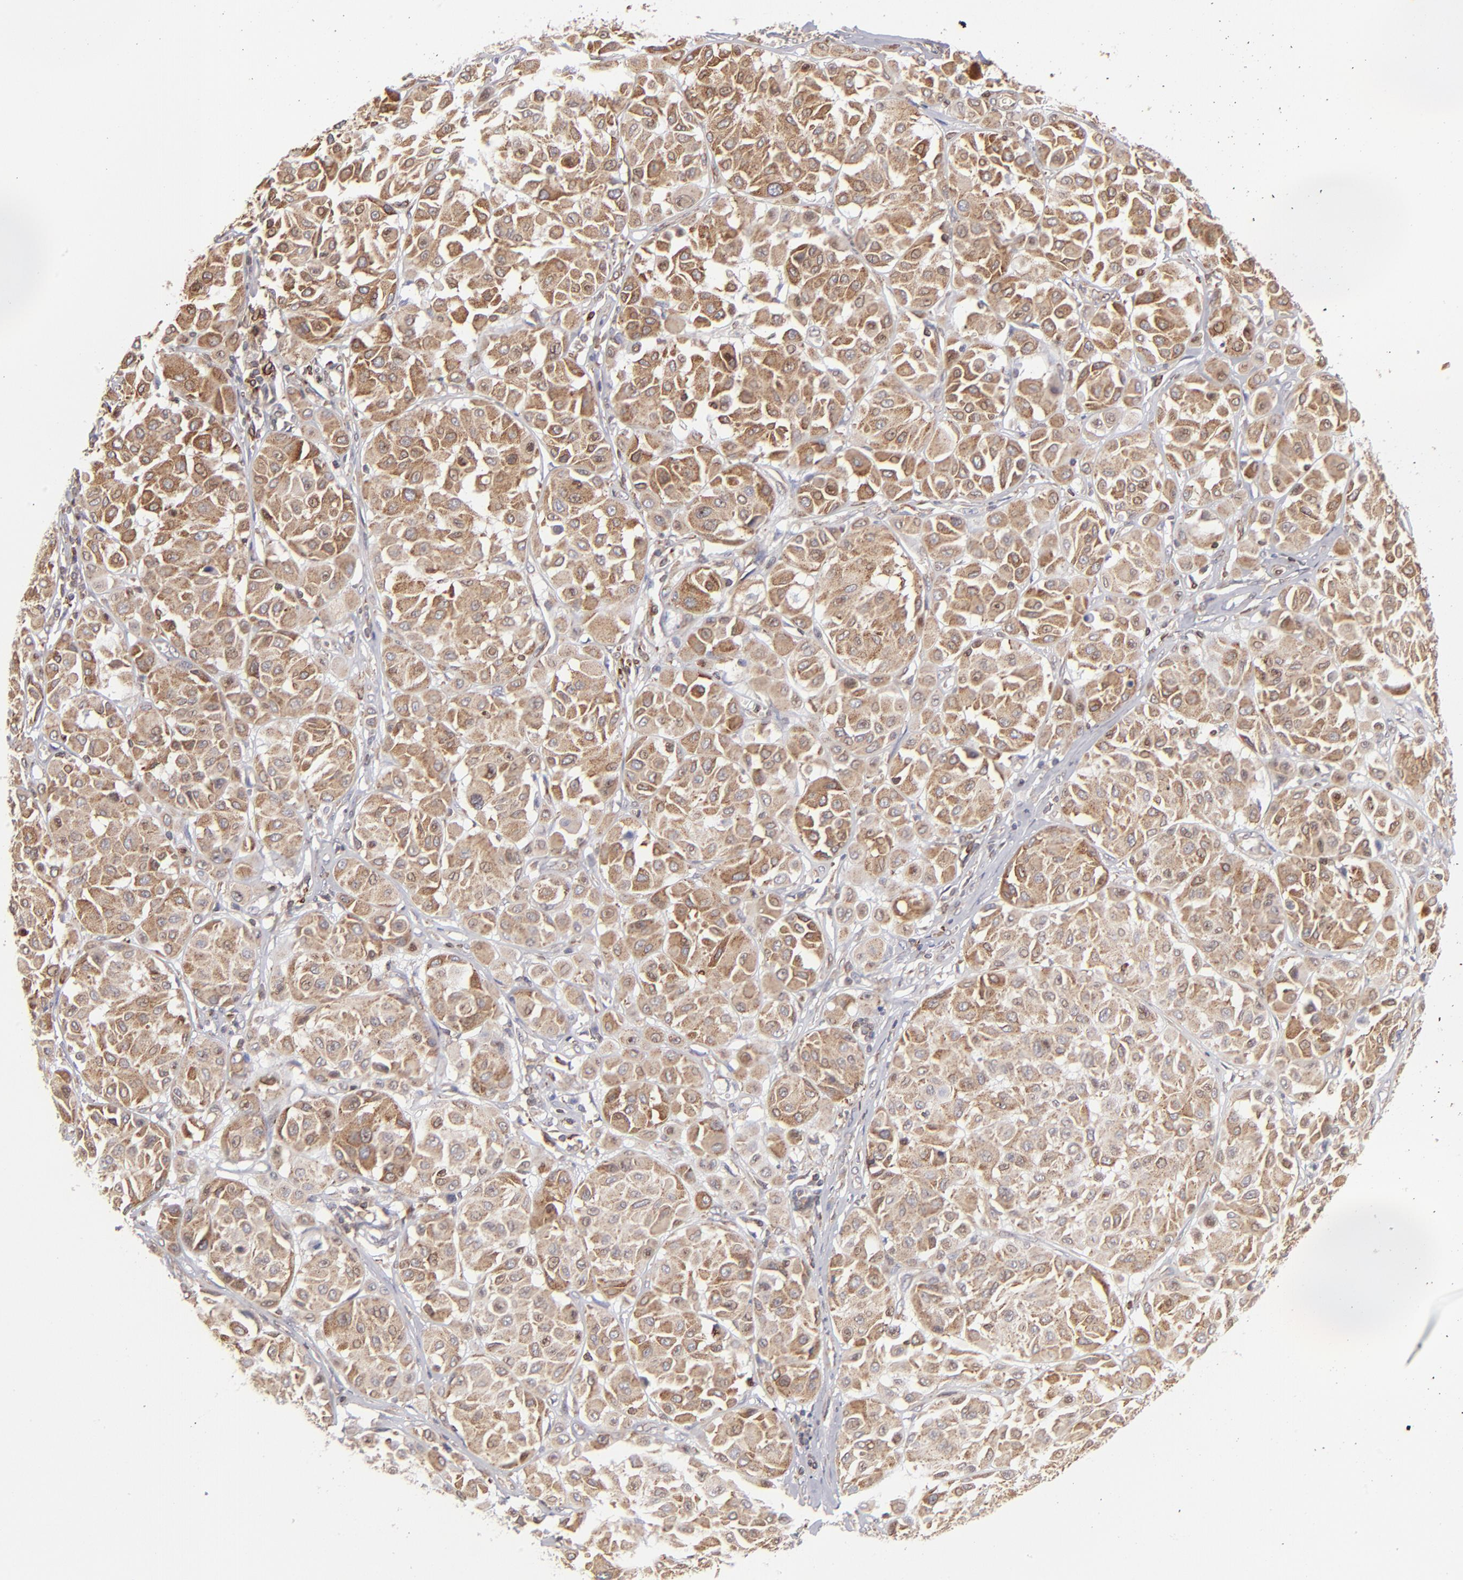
{"staining": {"intensity": "moderate", "quantity": ">75%", "location": "cytoplasmic/membranous"}, "tissue": "melanoma", "cell_type": "Tumor cells", "image_type": "cancer", "snomed": [{"axis": "morphology", "description": "Malignant melanoma, Metastatic site"}, {"axis": "topography", "description": "Soft tissue"}], "caption": "A histopathology image showing moderate cytoplasmic/membranous positivity in about >75% of tumor cells in malignant melanoma (metastatic site), as visualized by brown immunohistochemical staining.", "gene": "TMX1", "patient": {"sex": "male", "age": 41}}